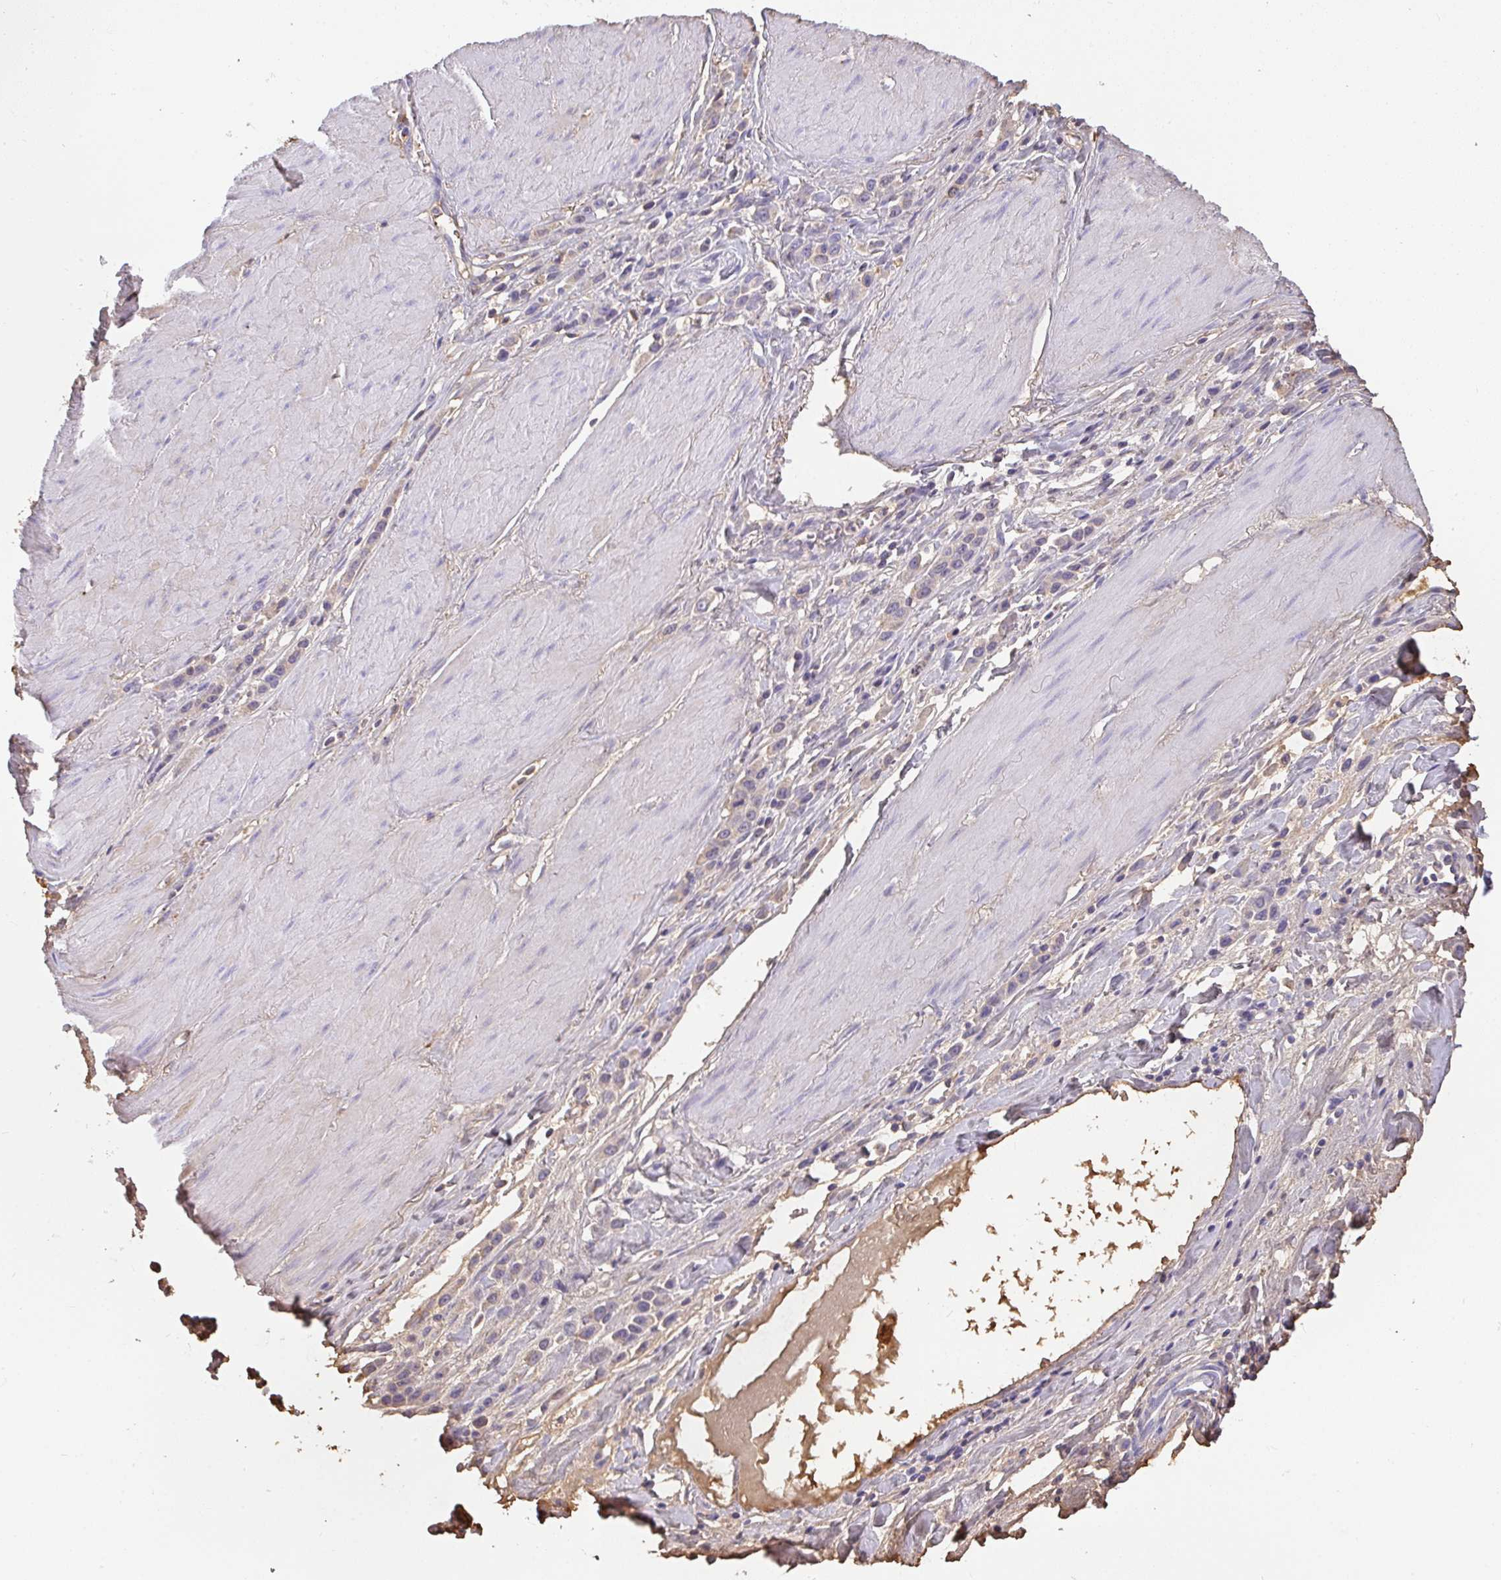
{"staining": {"intensity": "negative", "quantity": "none", "location": "none"}, "tissue": "stomach cancer", "cell_type": "Tumor cells", "image_type": "cancer", "snomed": [{"axis": "morphology", "description": "Adenocarcinoma, NOS"}, {"axis": "topography", "description": "Stomach"}], "caption": "An IHC image of adenocarcinoma (stomach) is shown. There is no staining in tumor cells of adenocarcinoma (stomach).", "gene": "SMYD5", "patient": {"sex": "male", "age": 47}}